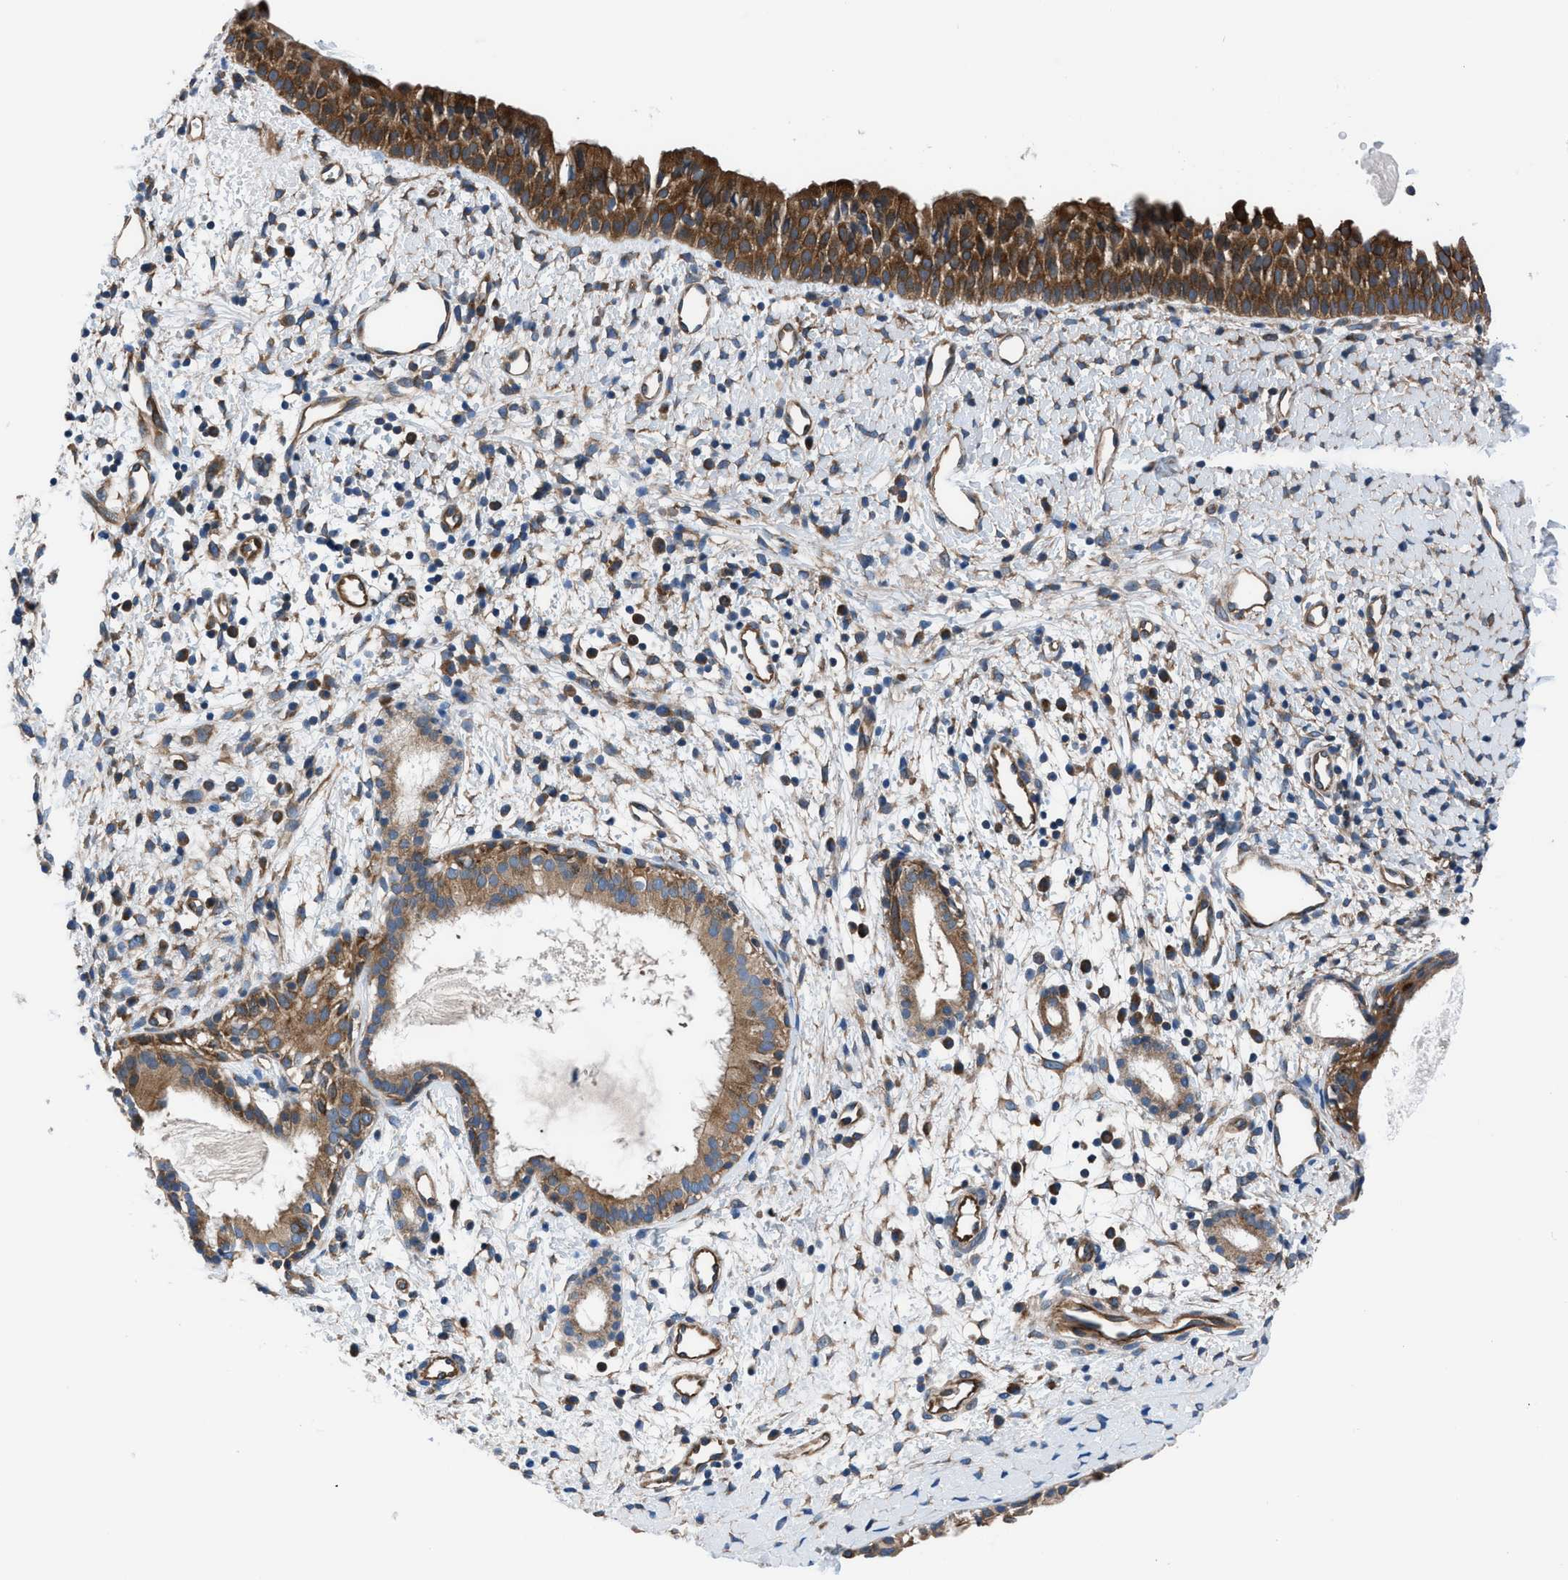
{"staining": {"intensity": "strong", "quantity": ">75%", "location": "cytoplasmic/membranous"}, "tissue": "nasopharynx", "cell_type": "Respiratory epithelial cells", "image_type": "normal", "snomed": [{"axis": "morphology", "description": "Normal tissue, NOS"}, {"axis": "topography", "description": "Nasopharynx"}], "caption": "DAB (3,3'-diaminobenzidine) immunohistochemical staining of normal human nasopharynx exhibits strong cytoplasmic/membranous protein staining in approximately >75% of respiratory epithelial cells. The staining is performed using DAB brown chromogen to label protein expression. The nuclei are counter-stained blue using hematoxylin.", "gene": "TRIP4", "patient": {"sex": "male", "age": 22}}